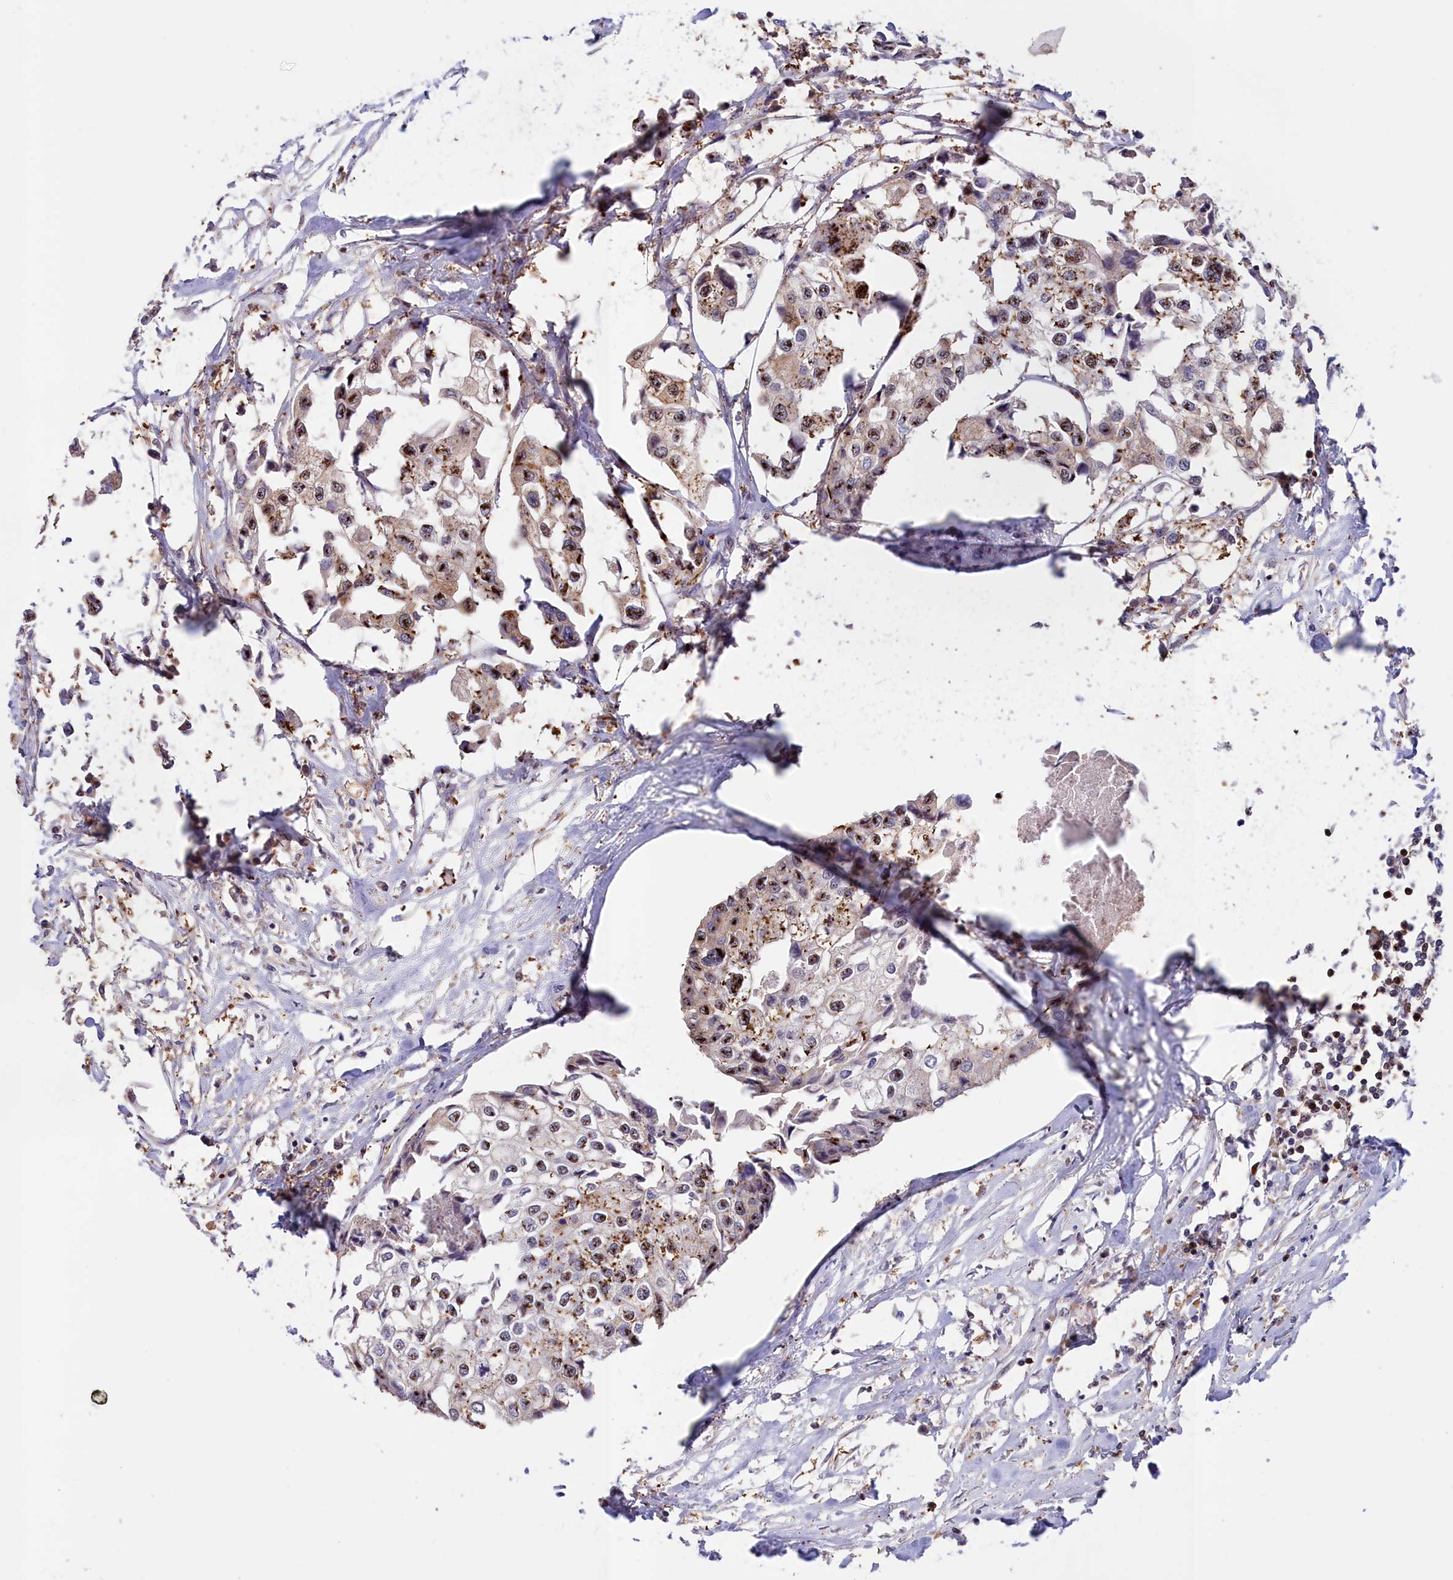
{"staining": {"intensity": "moderate", "quantity": ">75%", "location": "cytoplasmic/membranous,nuclear"}, "tissue": "urothelial cancer", "cell_type": "Tumor cells", "image_type": "cancer", "snomed": [{"axis": "morphology", "description": "Urothelial carcinoma, High grade"}, {"axis": "topography", "description": "Urinary bladder"}], "caption": "Immunohistochemical staining of urothelial cancer reveals medium levels of moderate cytoplasmic/membranous and nuclear protein expression in about >75% of tumor cells. (IHC, brightfield microscopy, high magnification).", "gene": "NEURL4", "patient": {"sex": "male", "age": 64}}